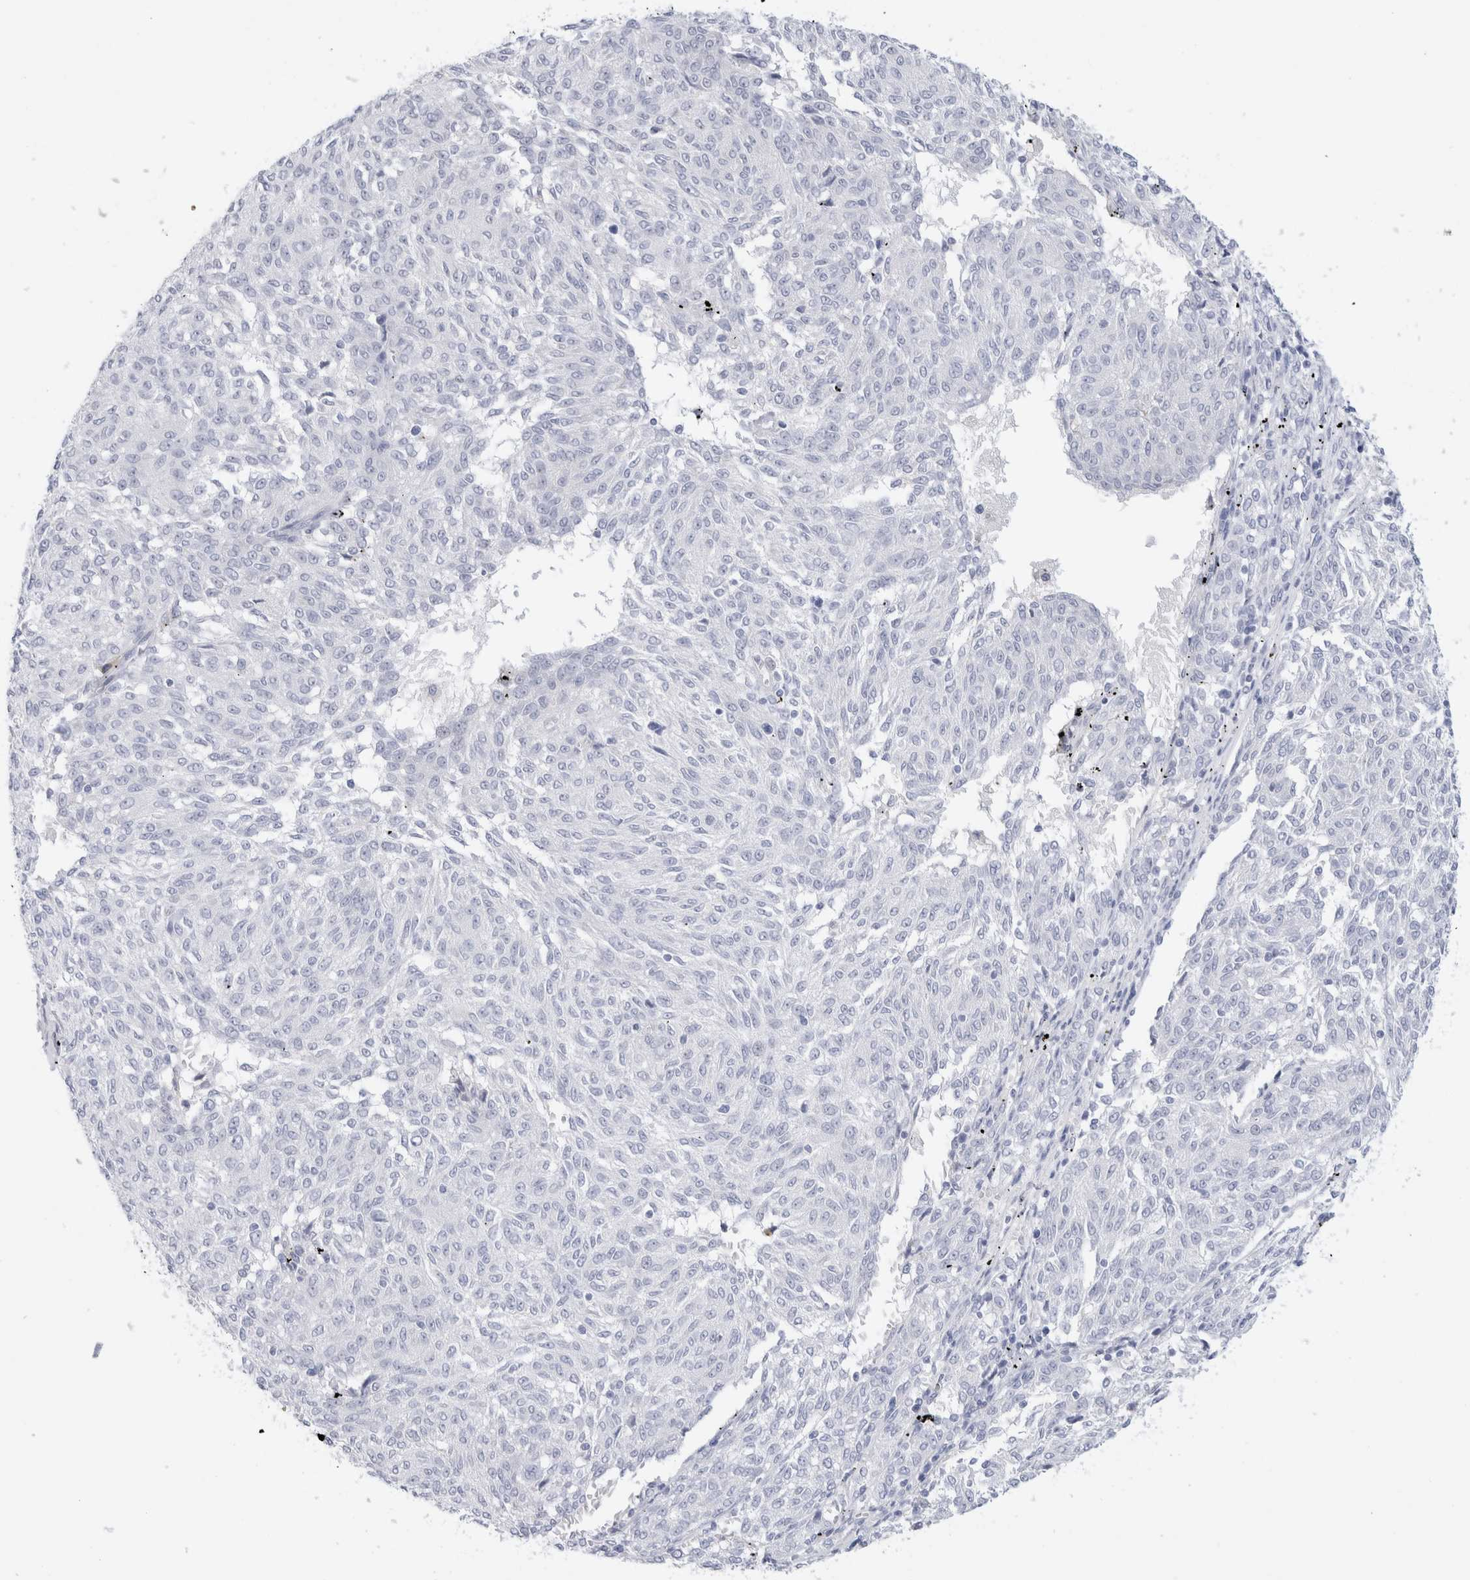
{"staining": {"intensity": "negative", "quantity": "none", "location": "none"}, "tissue": "melanoma", "cell_type": "Tumor cells", "image_type": "cancer", "snomed": [{"axis": "morphology", "description": "Malignant melanoma, NOS"}, {"axis": "topography", "description": "Skin"}], "caption": "The histopathology image displays no significant expression in tumor cells of melanoma. The staining is performed using DAB (3,3'-diaminobenzidine) brown chromogen with nuclei counter-stained in using hematoxylin.", "gene": "MUC15", "patient": {"sex": "female", "age": 72}}